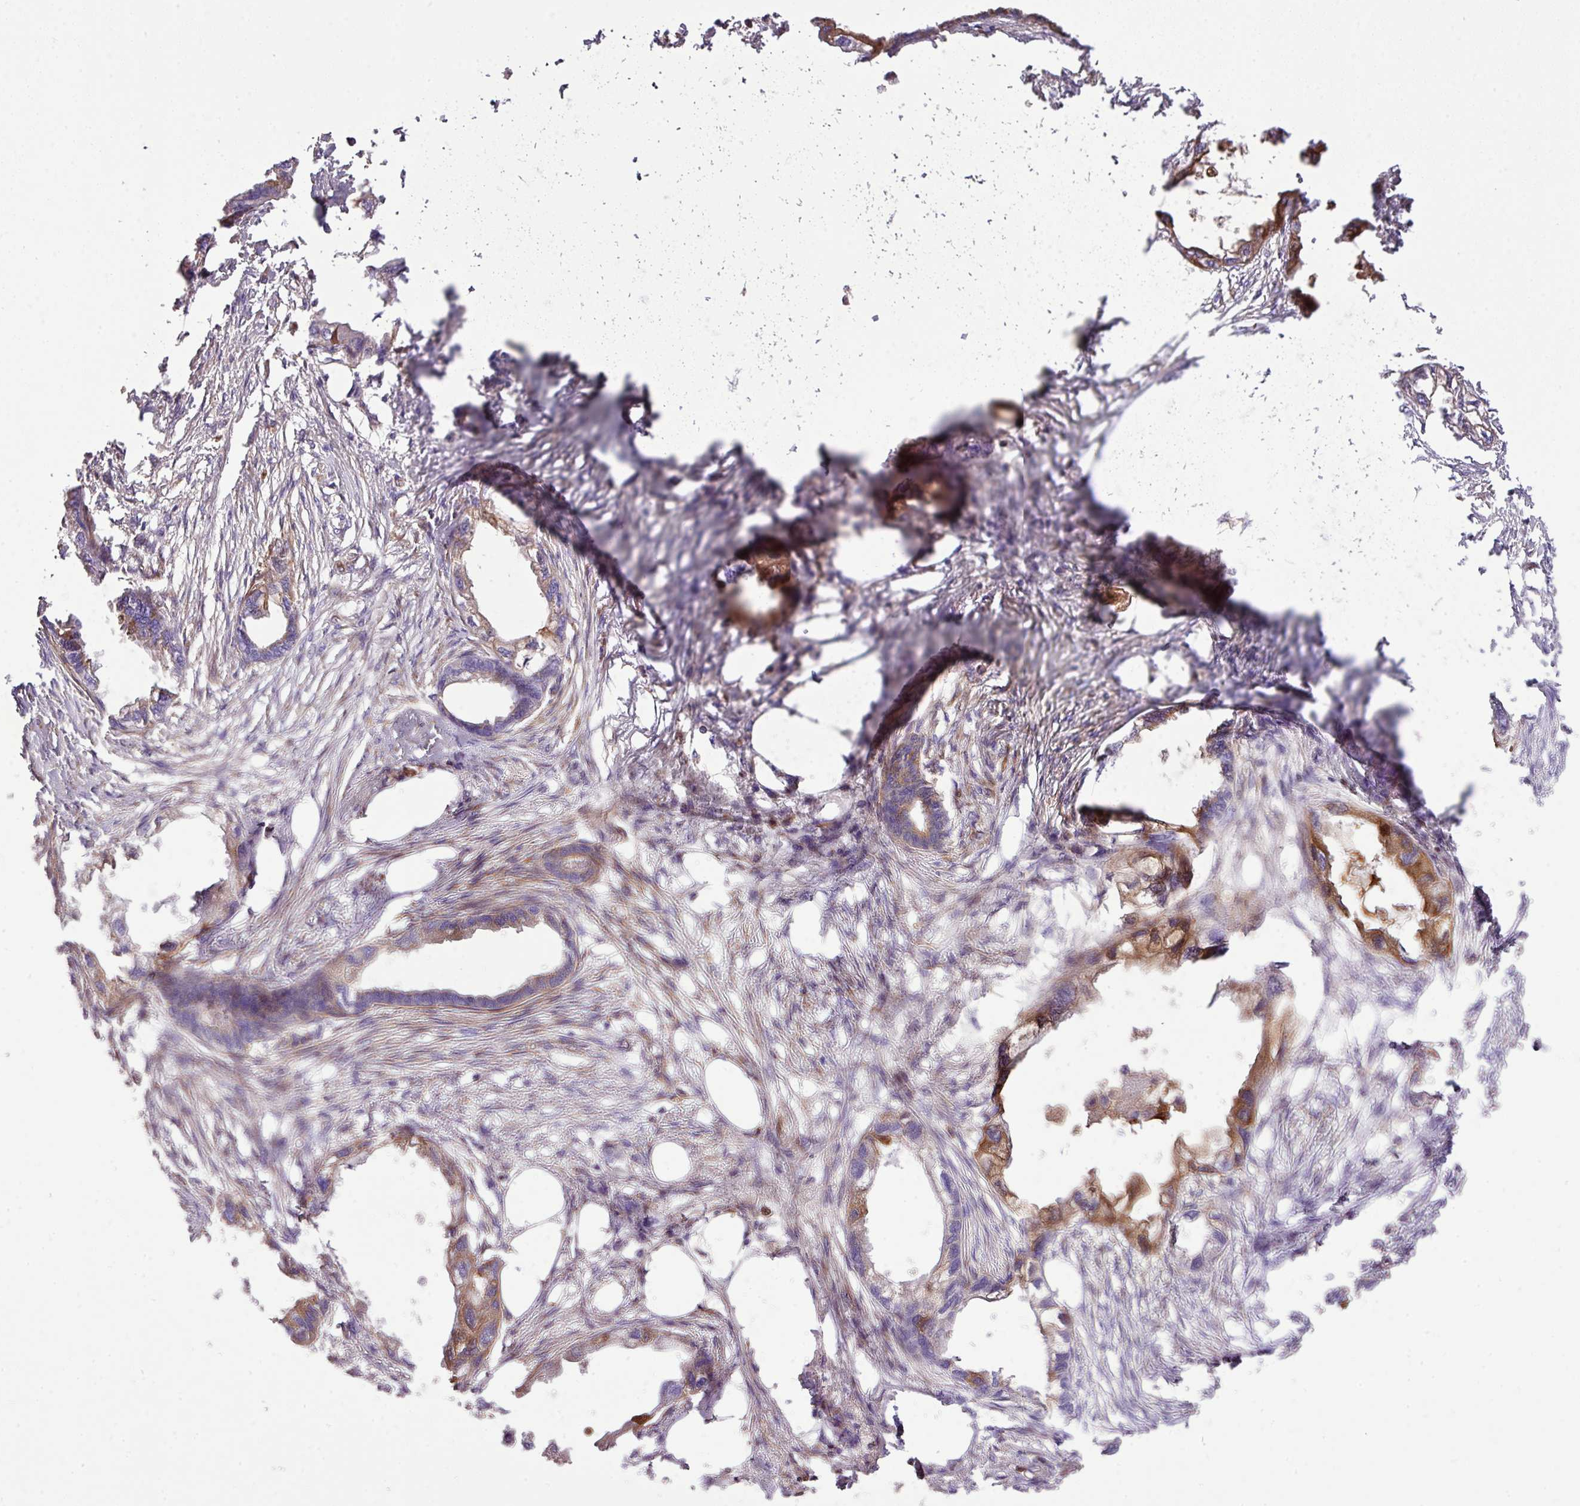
{"staining": {"intensity": "moderate", "quantity": ">75%", "location": "cytoplasmic/membranous"}, "tissue": "endometrial cancer", "cell_type": "Tumor cells", "image_type": "cancer", "snomed": [{"axis": "morphology", "description": "Adenocarcinoma, NOS"}, {"axis": "morphology", "description": "Adenocarcinoma, metastatic, NOS"}, {"axis": "topography", "description": "Adipose tissue"}, {"axis": "topography", "description": "Endometrium"}], "caption": "The histopathology image demonstrates a brown stain indicating the presence of a protein in the cytoplasmic/membranous of tumor cells in metastatic adenocarcinoma (endometrial). The protein of interest is shown in brown color, while the nuclei are stained blue.", "gene": "CTXN2", "patient": {"sex": "female", "age": 67}}